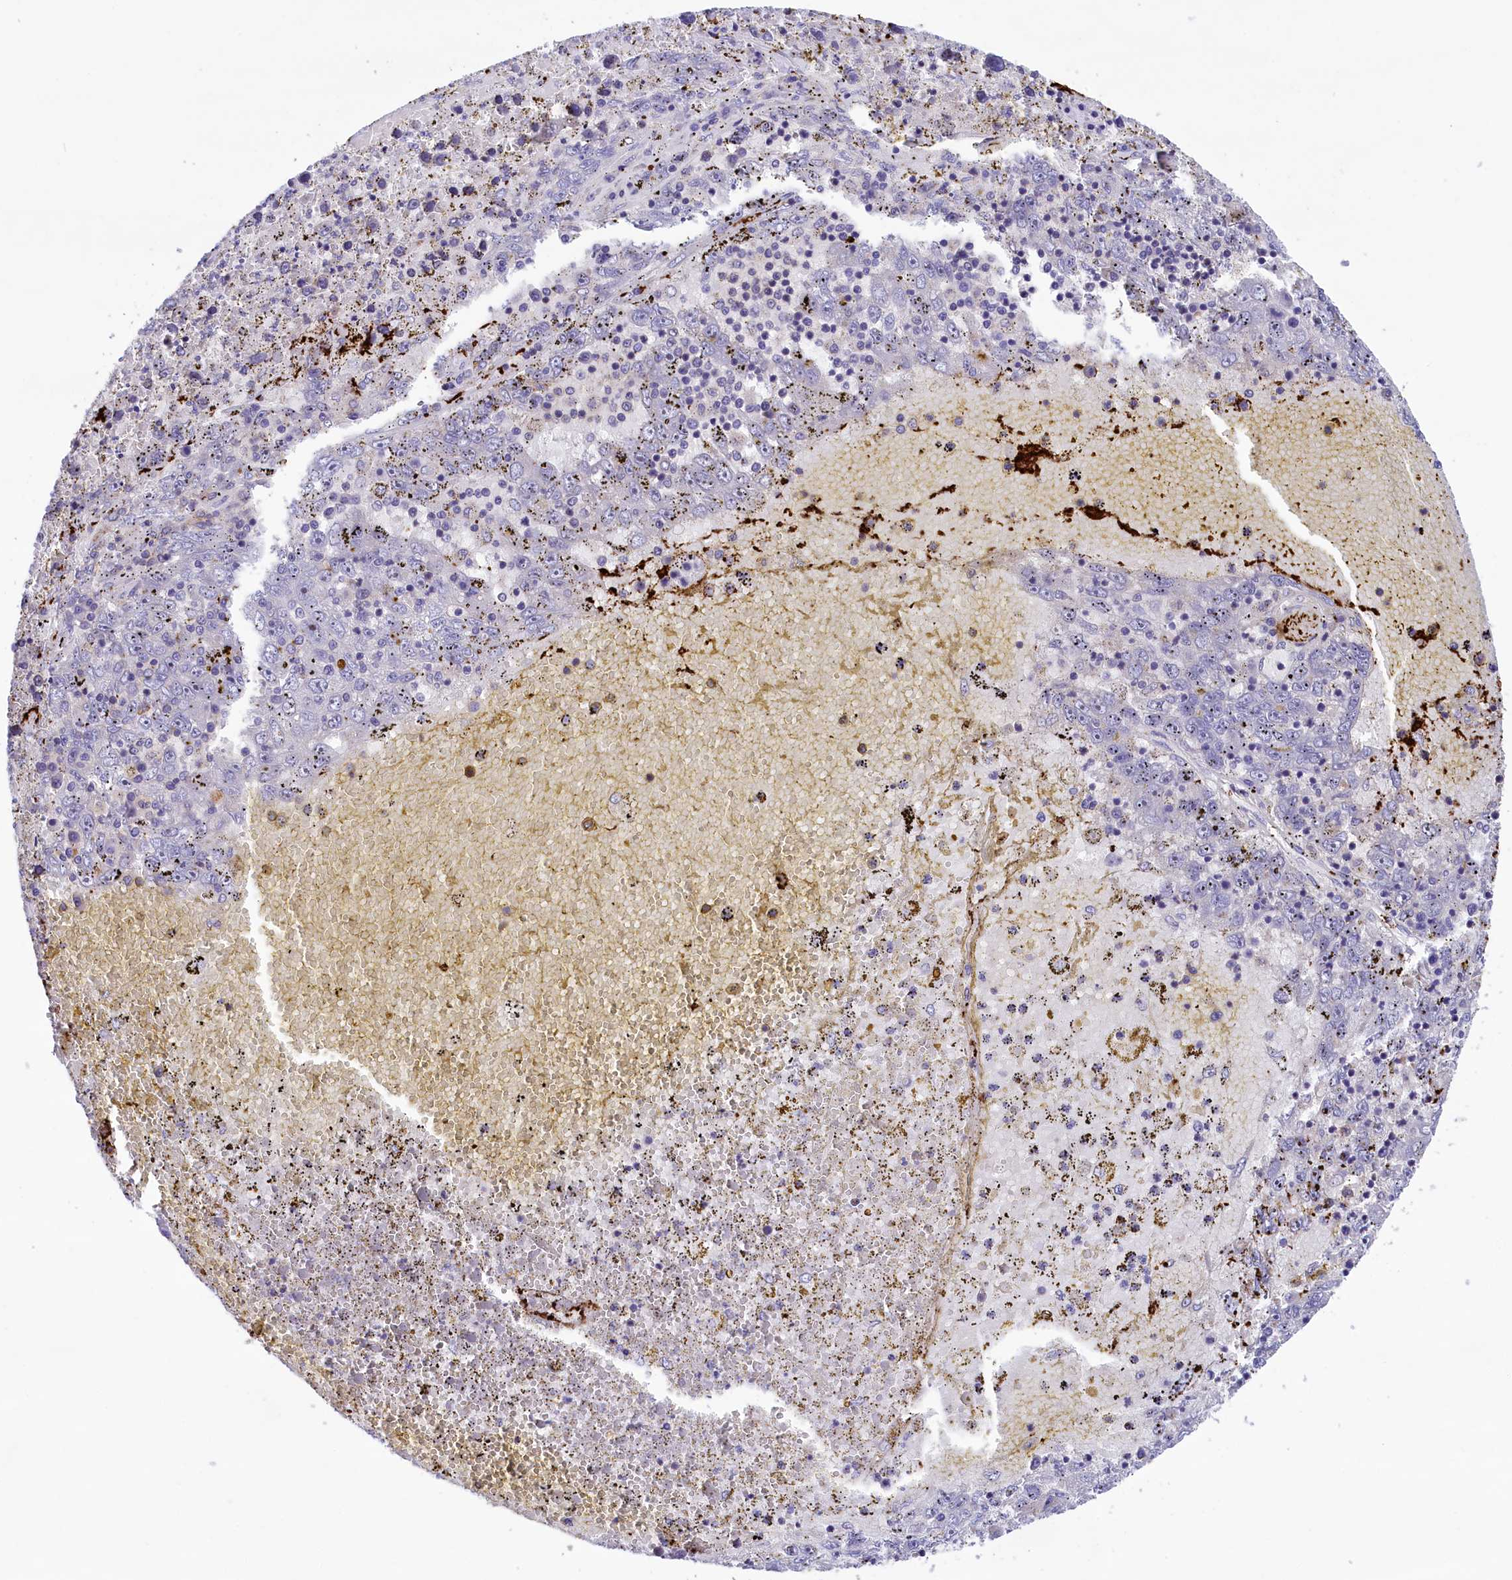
{"staining": {"intensity": "negative", "quantity": "none", "location": "none"}, "tissue": "liver cancer", "cell_type": "Tumor cells", "image_type": "cancer", "snomed": [{"axis": "morphology", "description": "Carcinoma, Hepatocellular, NOS"}, {"axis": "topography", "description": "Liver"}], "caption": "DAB immunohistochemical staining of hepatocellular carcinoma (liver) displays no significant expression in tumor cells.", "gene": "HEATR3", "patient": {"sex": "male", "age": 49}}